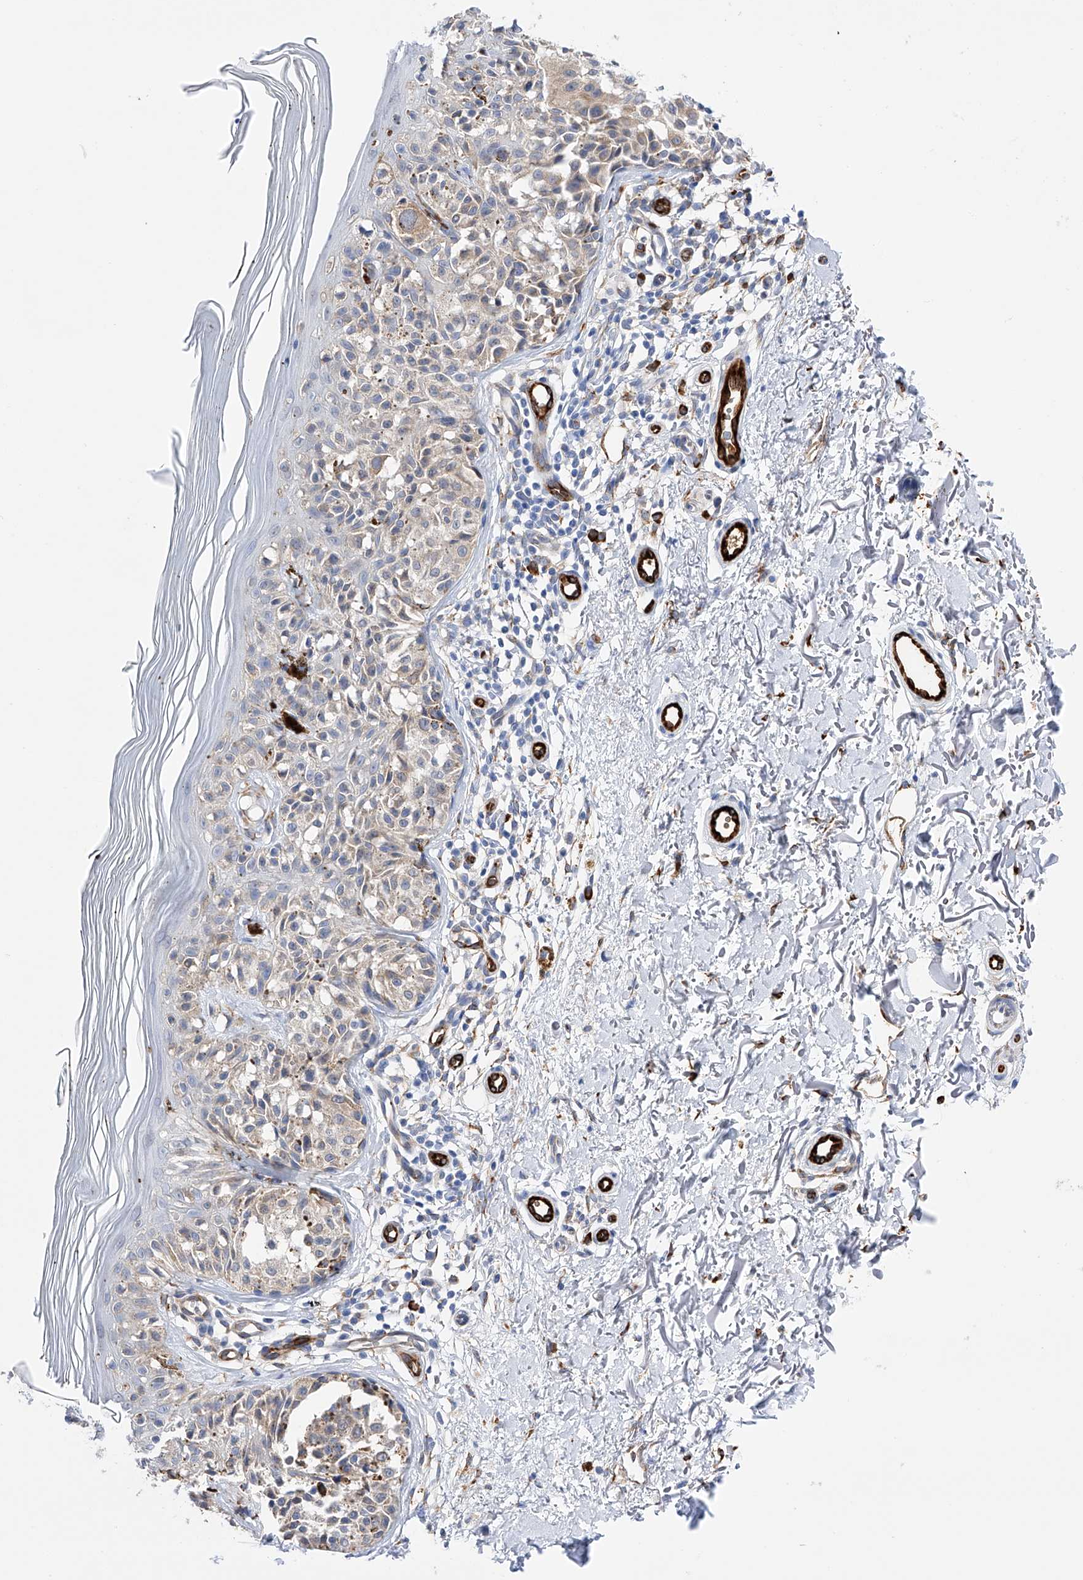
{"staining": {"intensity": "weak", "quantity": "25%-75%", "location": "cytoplasmic/membranous"}, "tissue": "melanoma", "cell_type": "Tumor cells", "image_type": "cancer", "snomed": [{"axis": "morphology", "description": "Malignant melanoma, NOS"}, {"axis": "topography", "description": "Skin"}], "caption": "High-power microscopy captured an immunohistochemistry image of melanoma, revealing weak cytoplasmic/membranous positivity in about 25%-75% of tumor cells.", "gene": "PDIA5", "patient": {"sex": "female", "age": 50}}